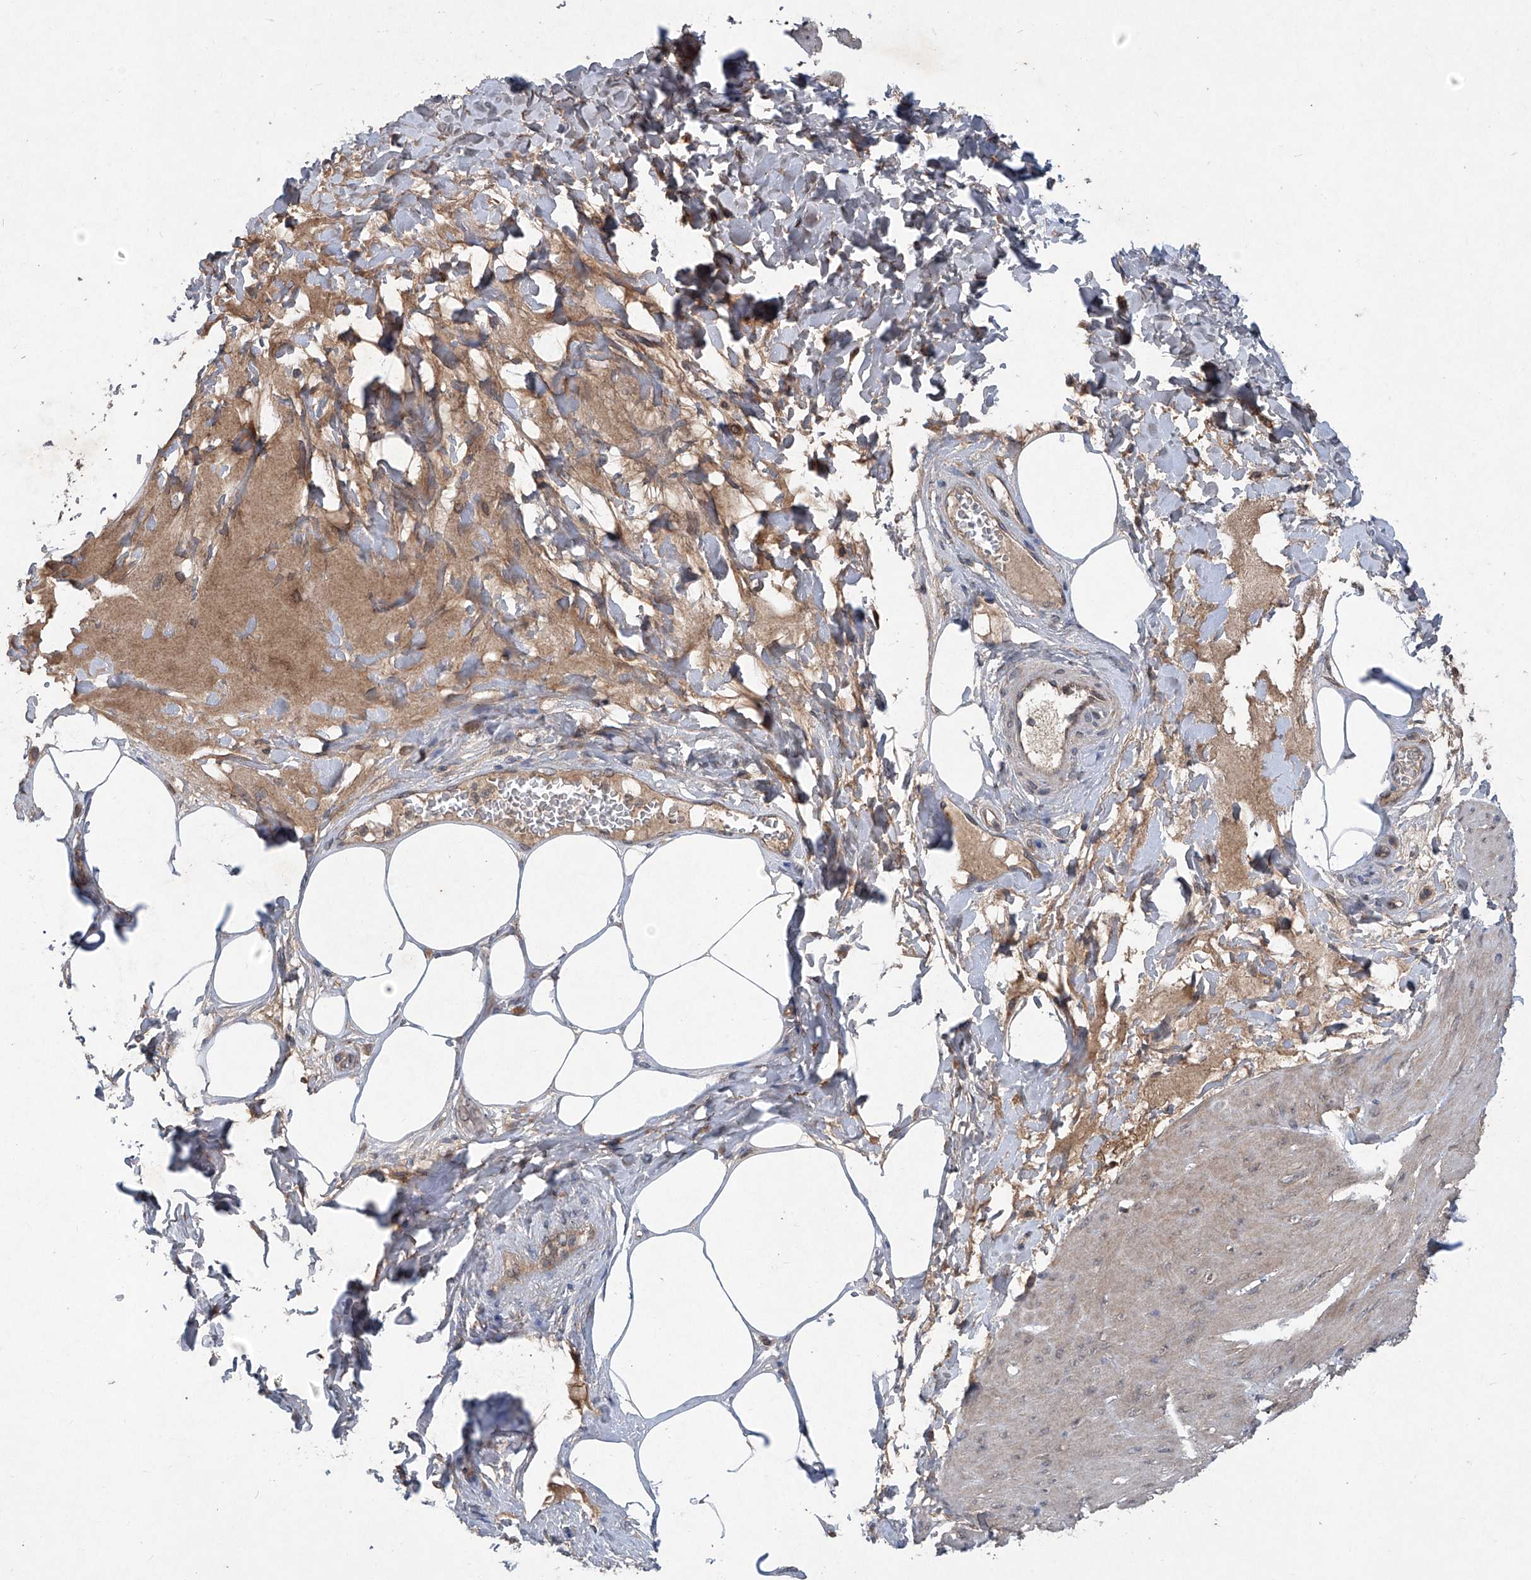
{"staining": {"intensity": "weak", "quantity": "25%-75%", "location": "cytoplasmic/membranous"}, "tissue": "smooth muscle", "cell_type": "Smooth muscle cells", "image_type": "normal", "snomed": [{"axis": "morphology", "description": "Urothelial carcinoma, High grade"}, {"axis": "topography", "description": "Urinary bladder"}], "caption": "Immunohistochemistry of unremarkable smooth muscle exhibits low levels of weak cytoplasmic/membranous expression in about 25%-75% of smooth muscle cells. (Brightfield microscopy of DAB IHC at high magnification).", "gene": "SUMF2", "patient": {"sex": "male", "age": 46}}